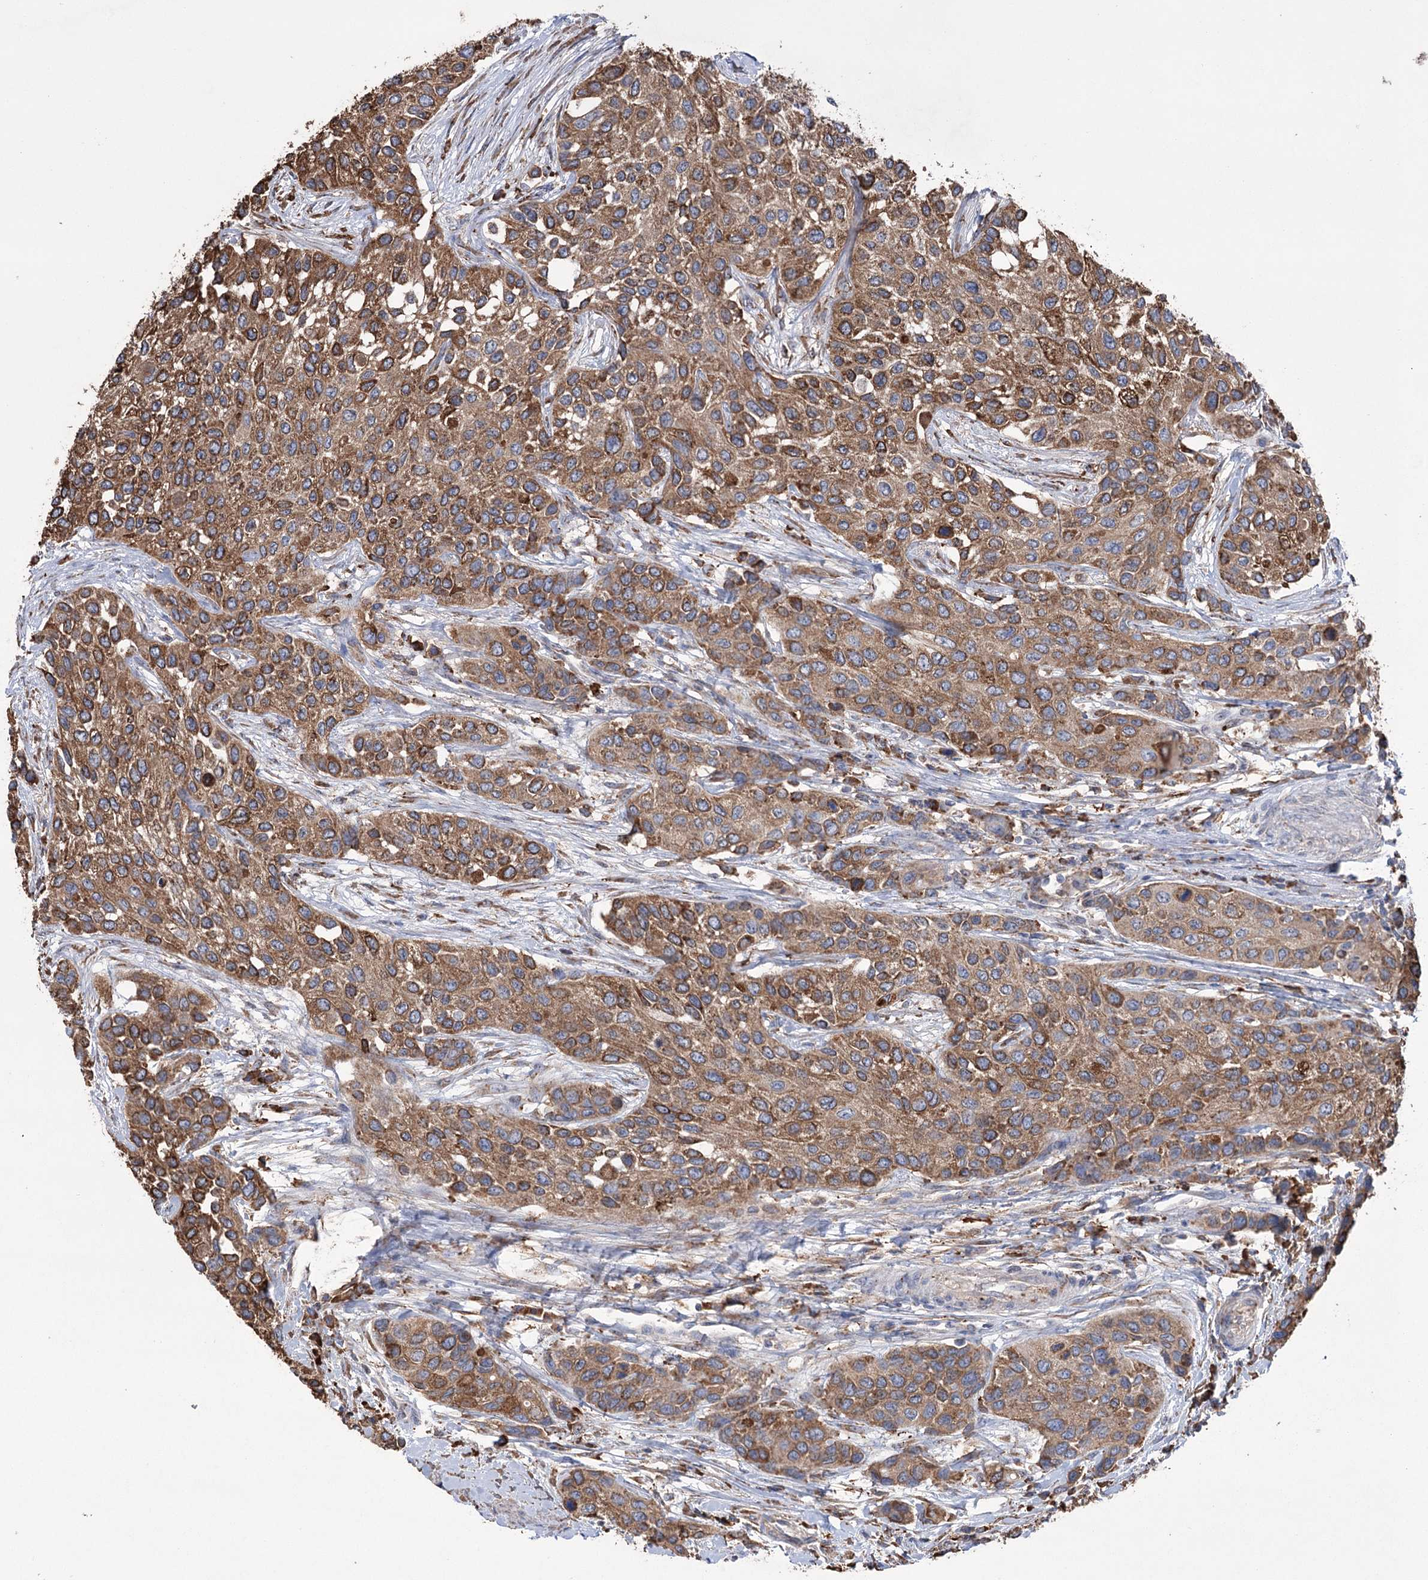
{"staining": {"intensity": "strong", "quantity": ">75%", "location": "cytoplasmic/membranous"}, "tissue": "urothelial cancer", "cell_type": "Tumor cells", "image_type": "cancer", "snomed": [{"axis": "morphology", "description": "Normal tissue, NOS"}, {"axis": "morphology", "description": "Urothelial carcinoma, High grade"}, {"axis": "topography", "description": "Vascular tissue"}, {"axis": "topography", "description": "Urinary bladder"}], "caption": "Immunohistochemical staining of urothelial carcinoma (high-grade) reveals high levels of strong cytoplasmic/membranous positivity in about >75% of tumor cells.", "gene": "TRIM71", "patient": {"sex": "female", "age": 56}}